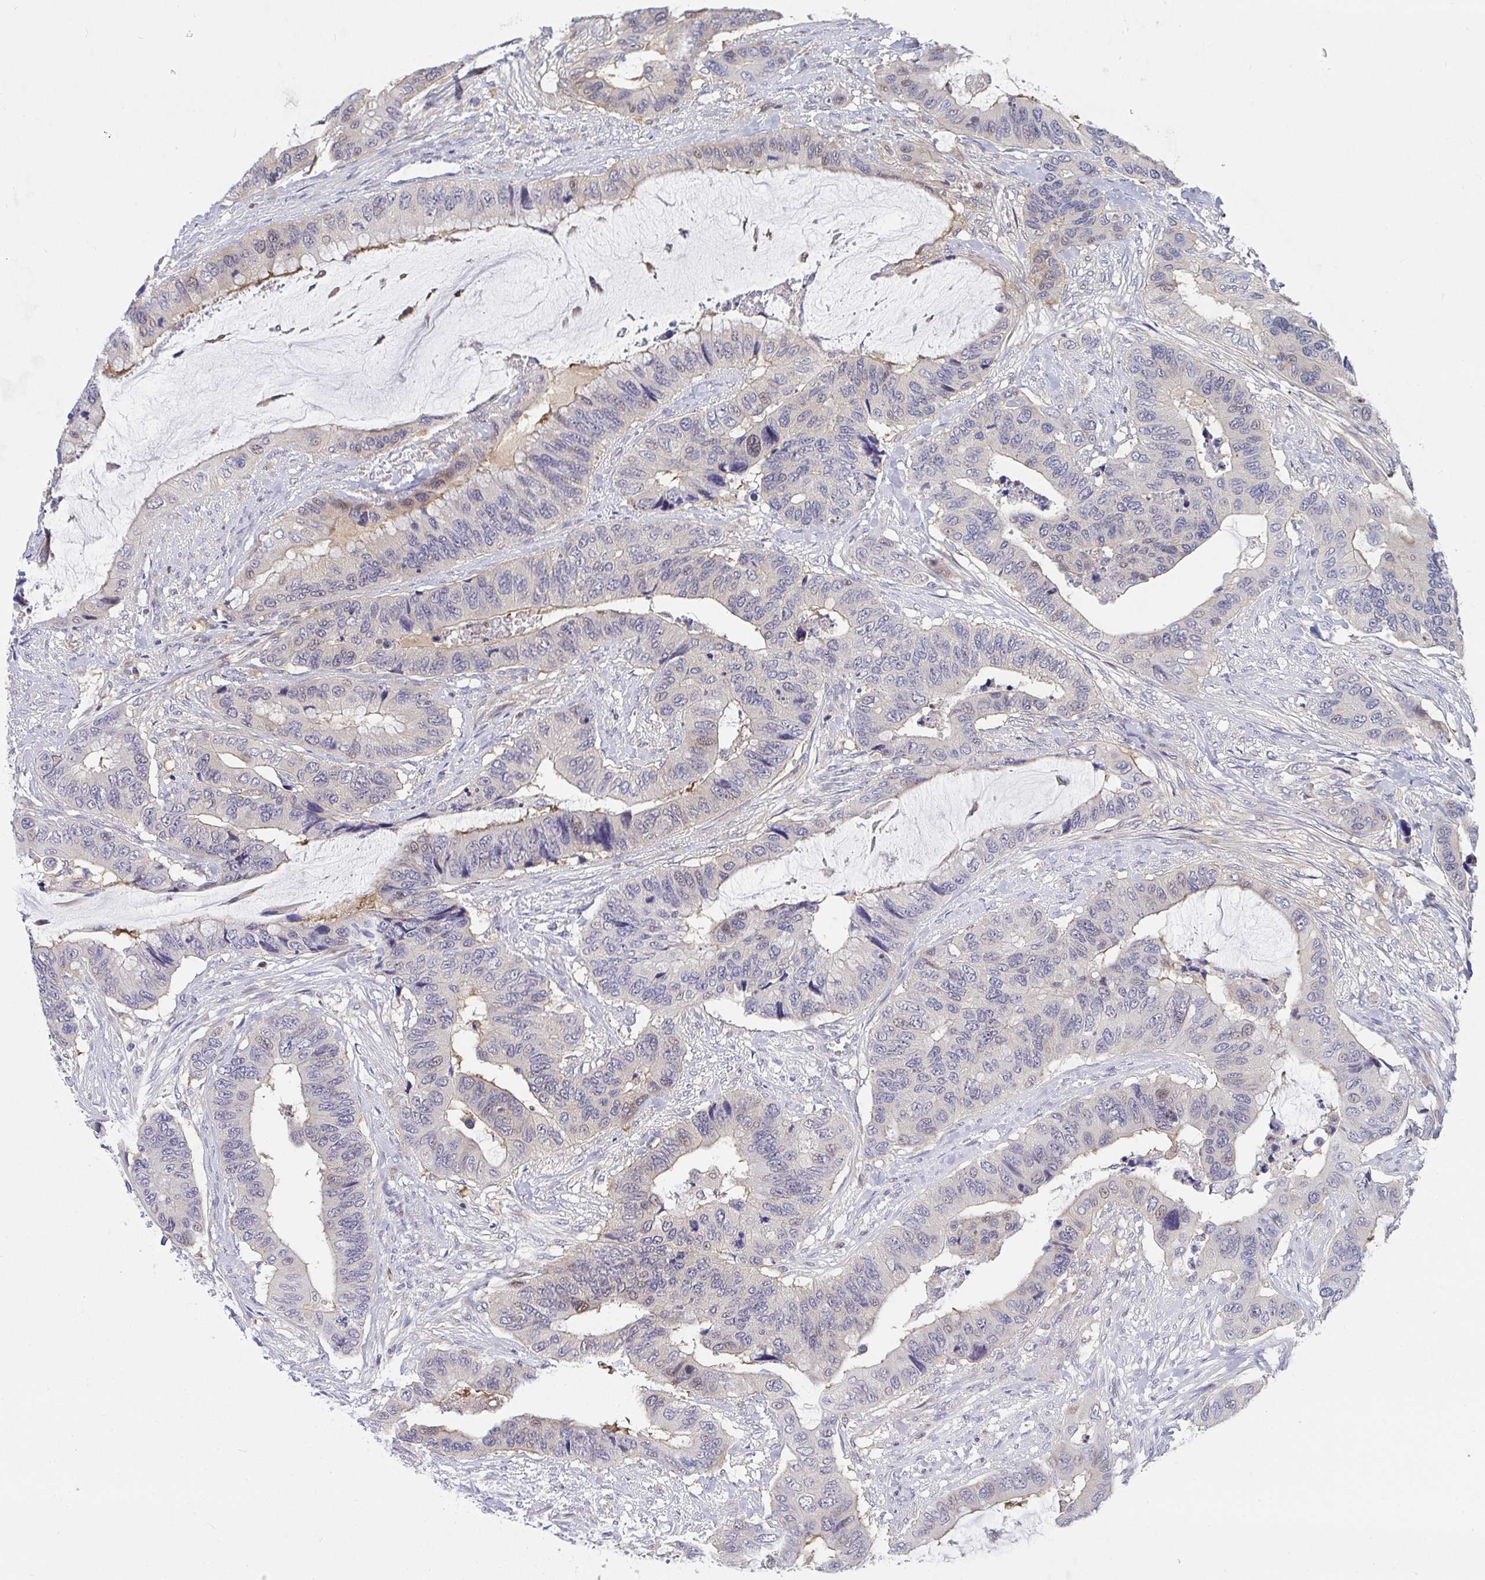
{"staining": {"intensity": "negative", "quantity": "none", "location": "none"}, "tissue": "colorectal cancer", "cell_type": "Tumor cells", "image_type": "cancer", "snomed": [{"axis": "morphology", "description": "Adenocarcinoma, NOS"}, {"axis": "topography", "description": "Rectum"}], "caption": "This is an immunohistochemistry image of colorectal cancer (adenocarcinoma). There is no positivity in tumor cells.", "gene": "P2RX3", "patient": {"sex": "female", "age": 59}}